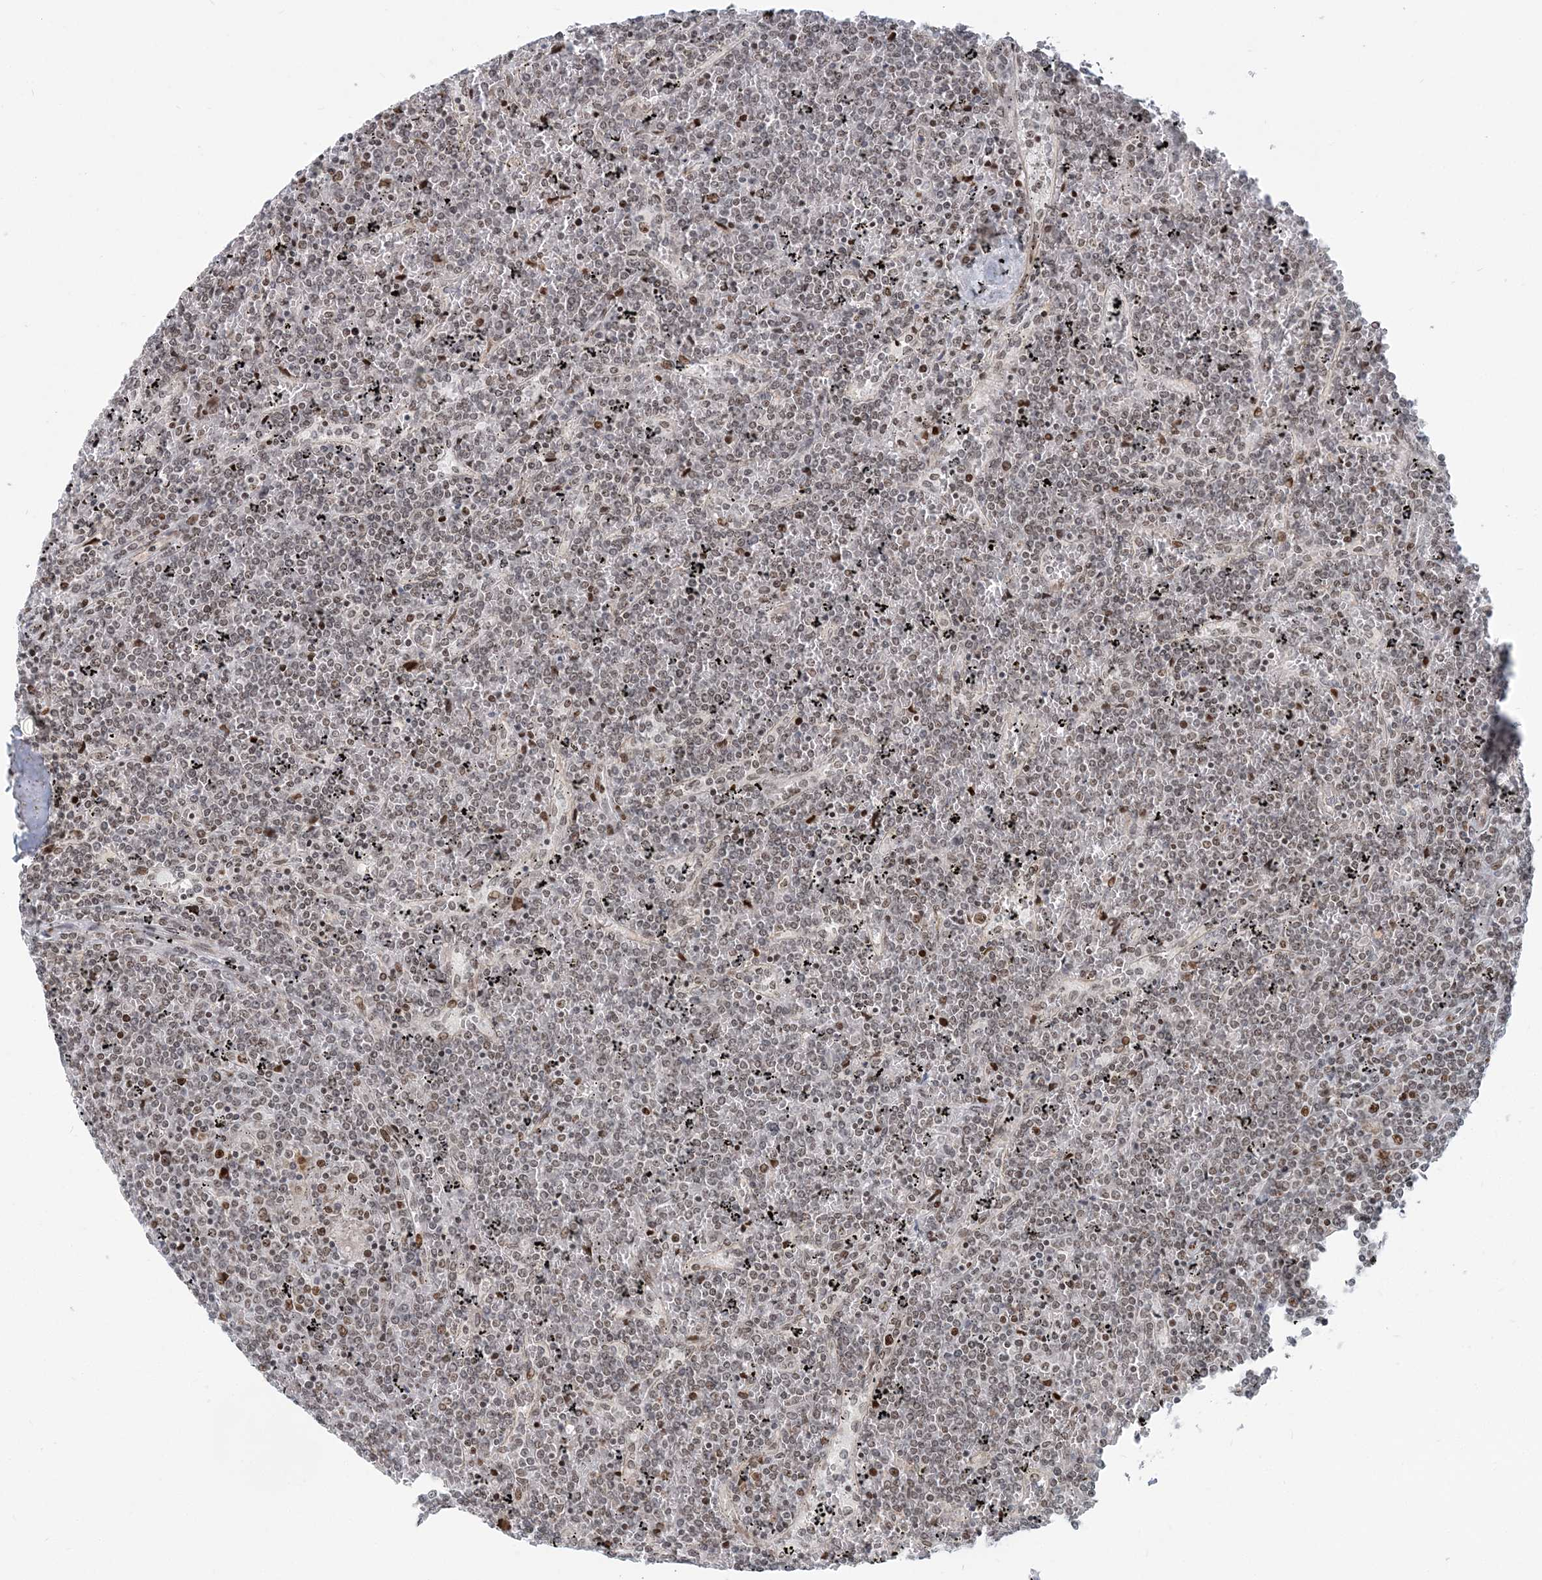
{"staining": {"intensity": "weak", "quantity": ">75%", "location": "nuclear"}, "tissue": "lymphoma", "cell_type": "Tumor cells", "image_type": "cancer", "snomed": [{"axis": "morphology", "description": "Malignant lymphoma, non-Hodgkin's type, Low grade"}, {"axis": "topography", "description": "Spleen"}], "caption": "DAB (3,3'-diaminobenzidine) immunohistochemical staining of low-grade malignant lymphoma, non-Hodgkin's type reveals weak nuclear protein expression in about >75% of tumor cells.", "gene": "BAZ1B", "patient": {"sex": "female", "age": 19}}